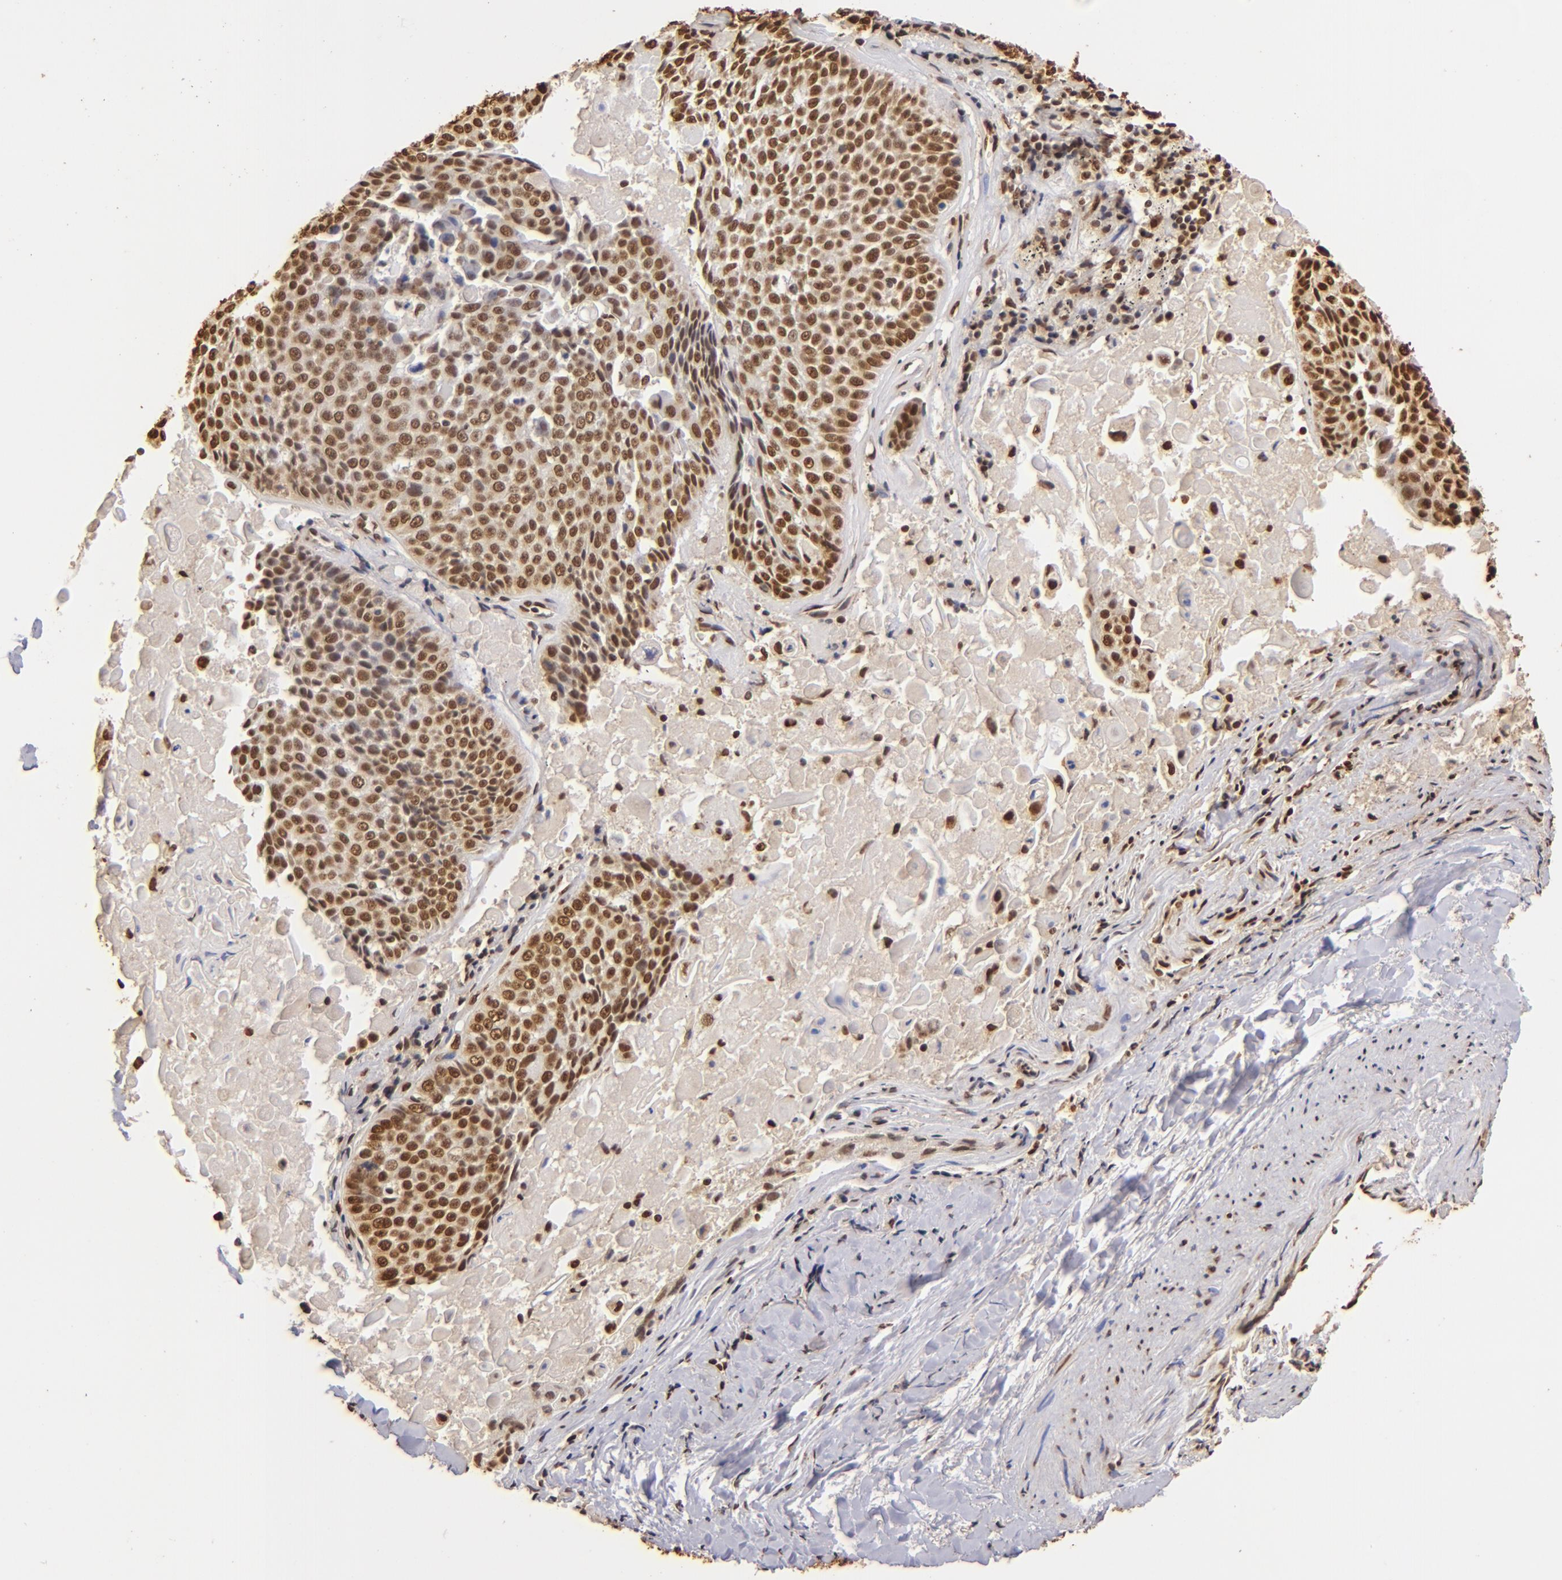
{"staining": {"intensity": "strong", "quantity": ">75%", "location": "nuclear"}, "tissue": "lung cancer", "cell_type": "Tumor cells", "image_type": "cancer", "snomed": [{"axis": "morphology", "description": "Adenocarcinoma, NOS"}, {"axis": "topography", "description": "Lung"}], "caption": "Lung adenocarcinoma tissue exhibits strong nuclear staining in approximately >75% of tumor cells, visualized by immunohistochemistry. The protein of interest is shown in brown color, while the nuclei are stained blue.", "gene": "ILF3", "patient": {"sex": "male", "age": 60}}